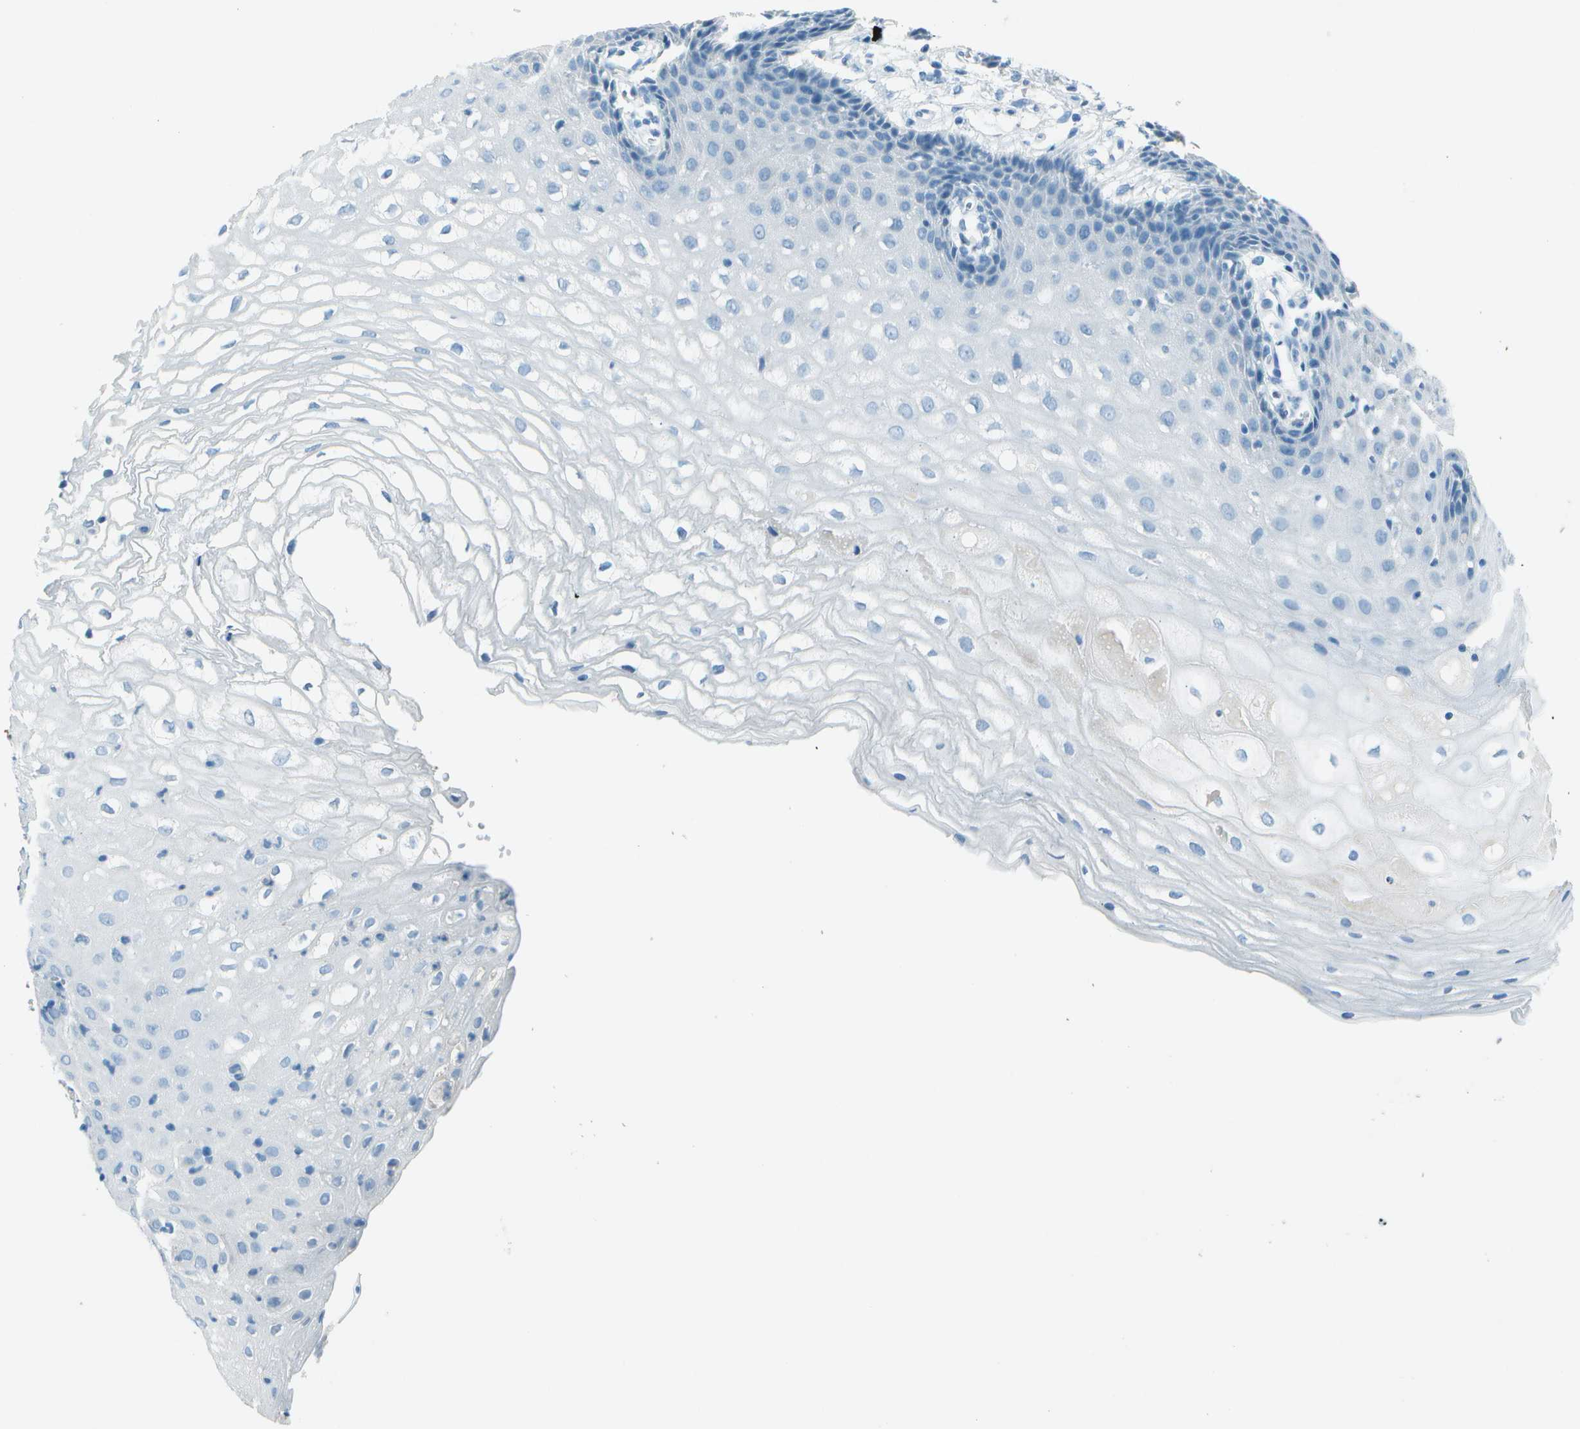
{"staining": {"intensity": "negative", "quantity": "none", "location": "none"}, "tissue": "cervical cancer", "cell_type": "Tumor cells", "image_type": "cancer", "snomed": [{"axis": "morphology", "description": "Squamous cell carcinoma, NOS"}, {"axis": "topography", "description": "Cervix"}], "caption": "Tumor cells show no significant staining in cervical squamous cell carcinoma.", "gene": "FGF1", "patient": {"sex": "female", "age": 32}}